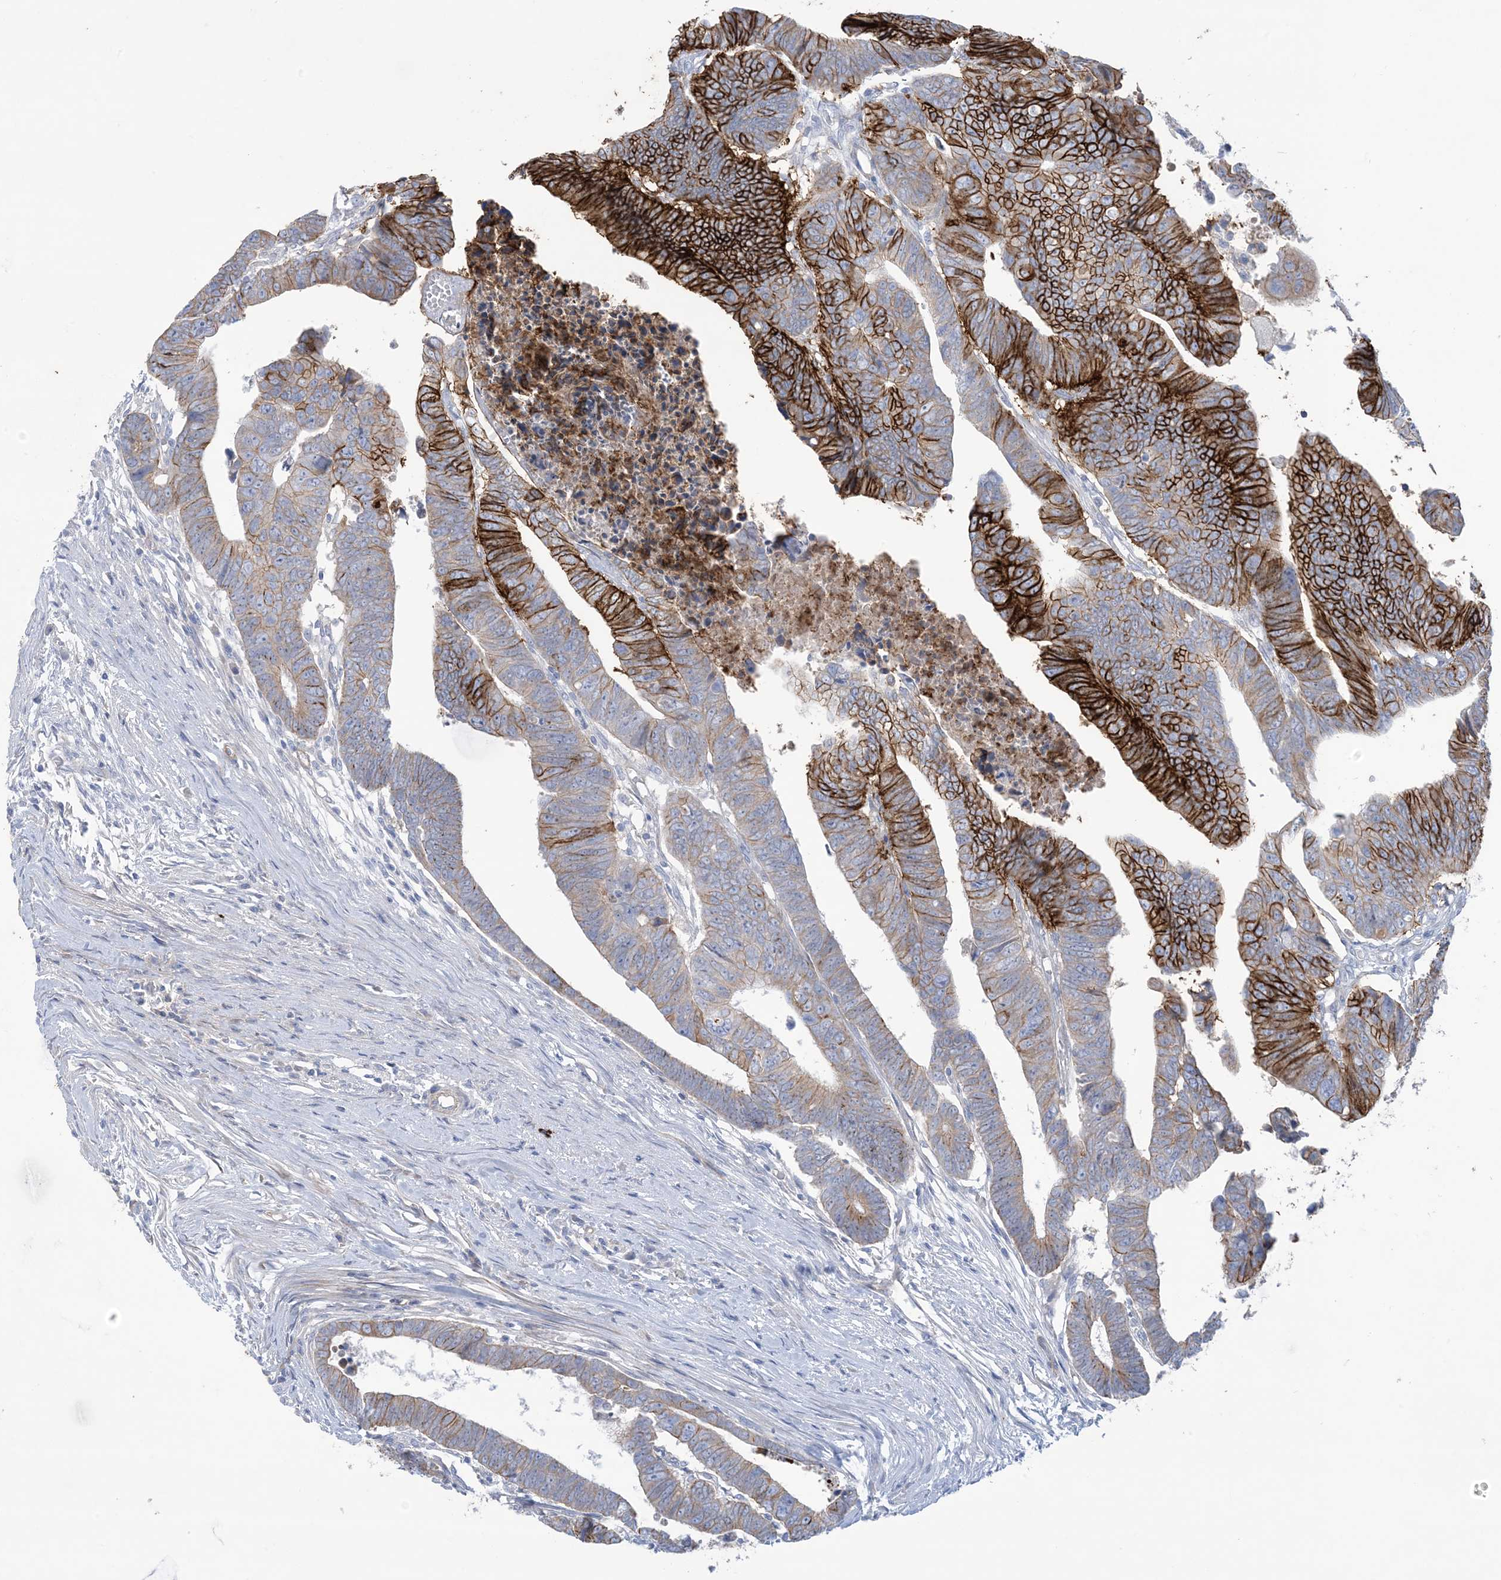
{"staining": {"intensity": "strong", "quantity": ">75%", "location": "cytoplasmic/membranous"}, "tissue": "colorectal cancer", "cell_type": "Tumor cells", "image_type": "cancer", "snomed": [{"axis": "morphology", "description": "Adenocarcinoma, NOS"}, {"axis": "topography", "description": "Rectum"}], "caption": "Strong cytoplasmic/membranous protein expression is seen in approximately >75% of tumor cells in adenocarcinoma (colorectal). (DAB IHC, brown staining for protein, blue staining for nuclei).", "gene": "ATP11C", "patient": {"sex": "female", "age": 65}}